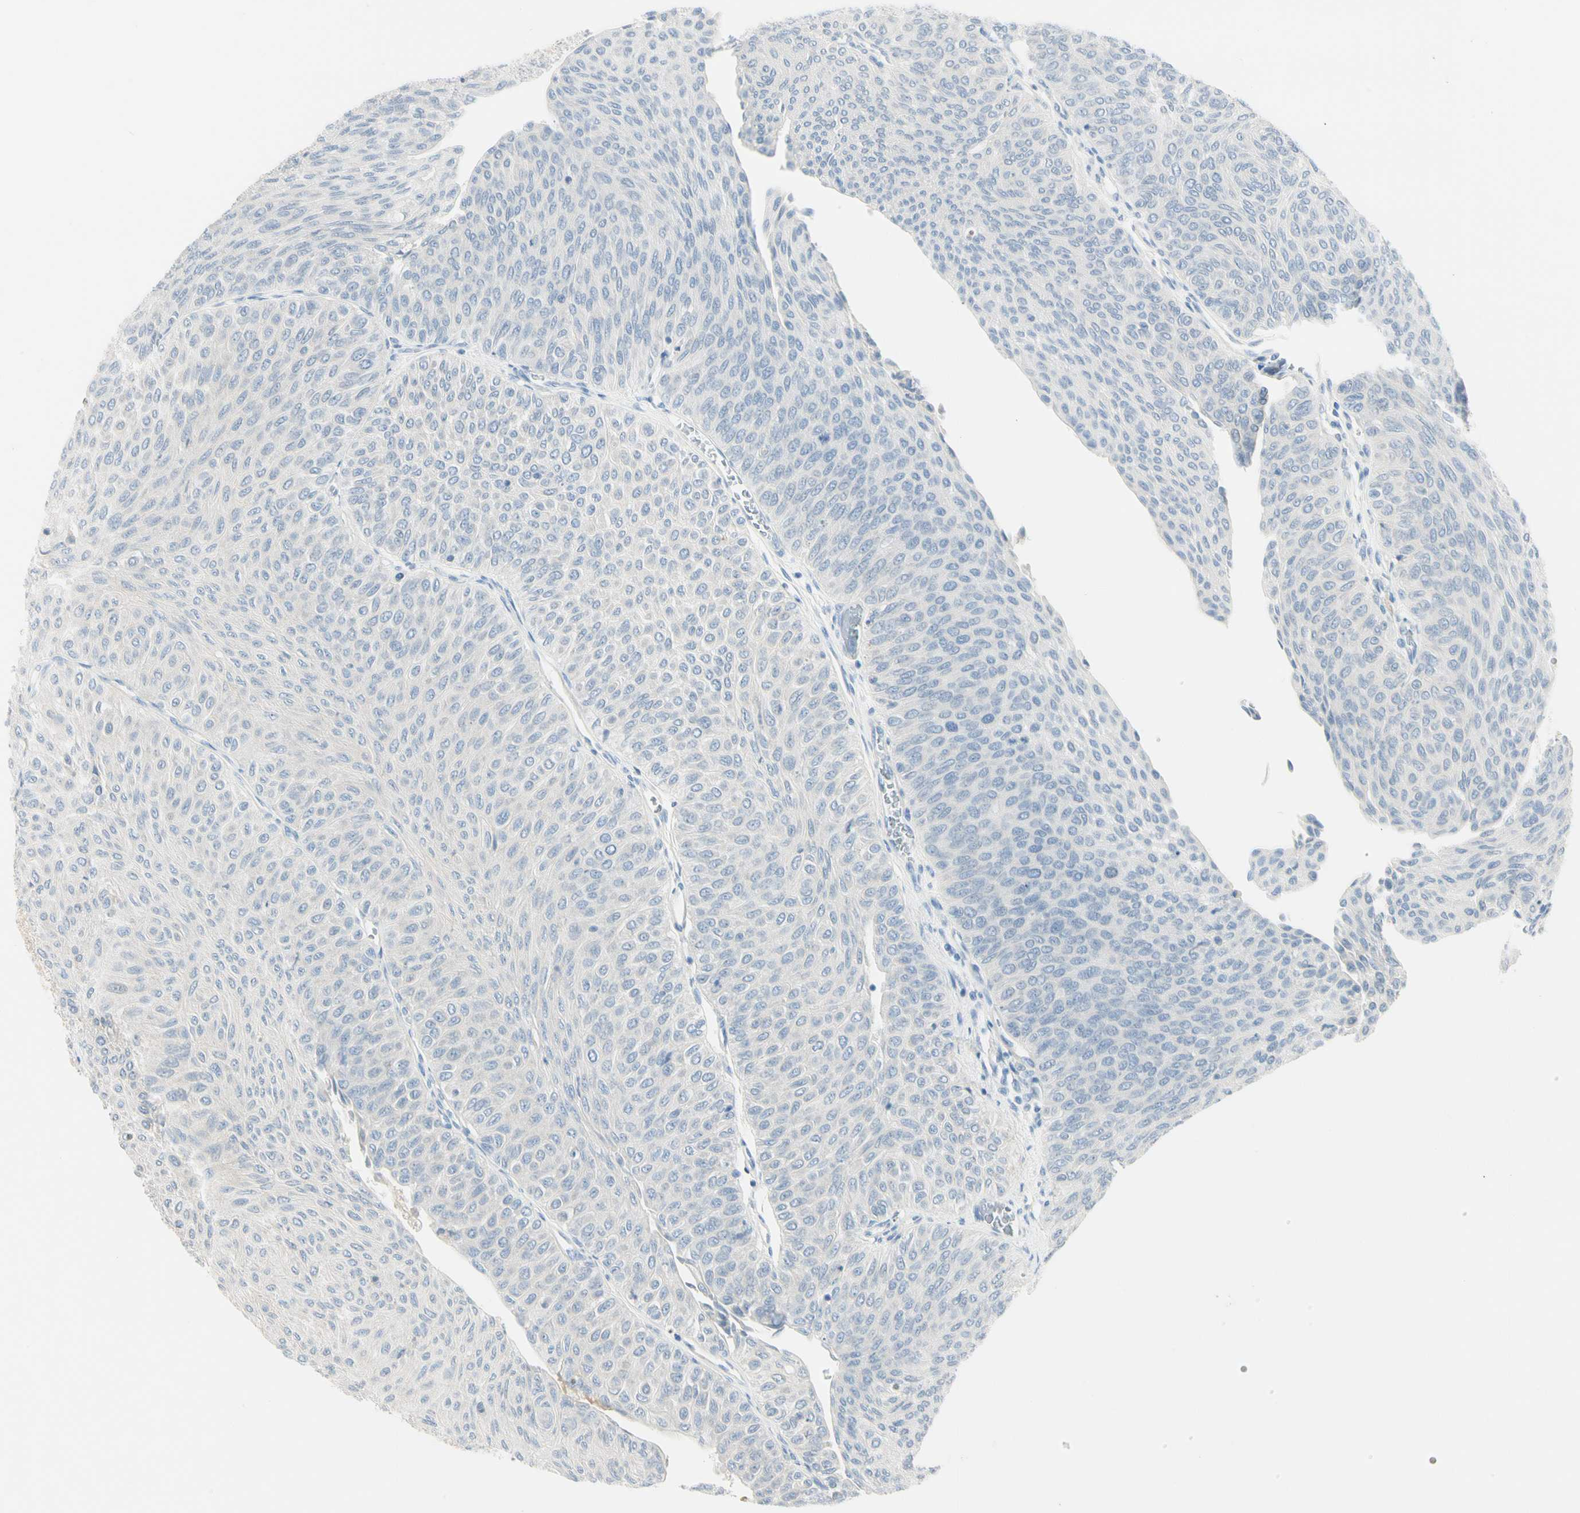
{"staining": {"intensity": "negative", "quantity": "none", "location": "none"}, "tissue": "urothelial cancer", "cell_type": "Tumor cells", "image_type": "cancer", "snomed": [{"axis": "morphology", "description": "Urothelial carcinoma, Low grade"}, {"axis": "topography", "description": "Urinary bladder"}], "caption": "Immunohistochemical staining of urothelial cancer reveals no significant staining in tumor cells.", "gene": "ALDH18A1", "patient": {"sex": "male", "age": 78}}